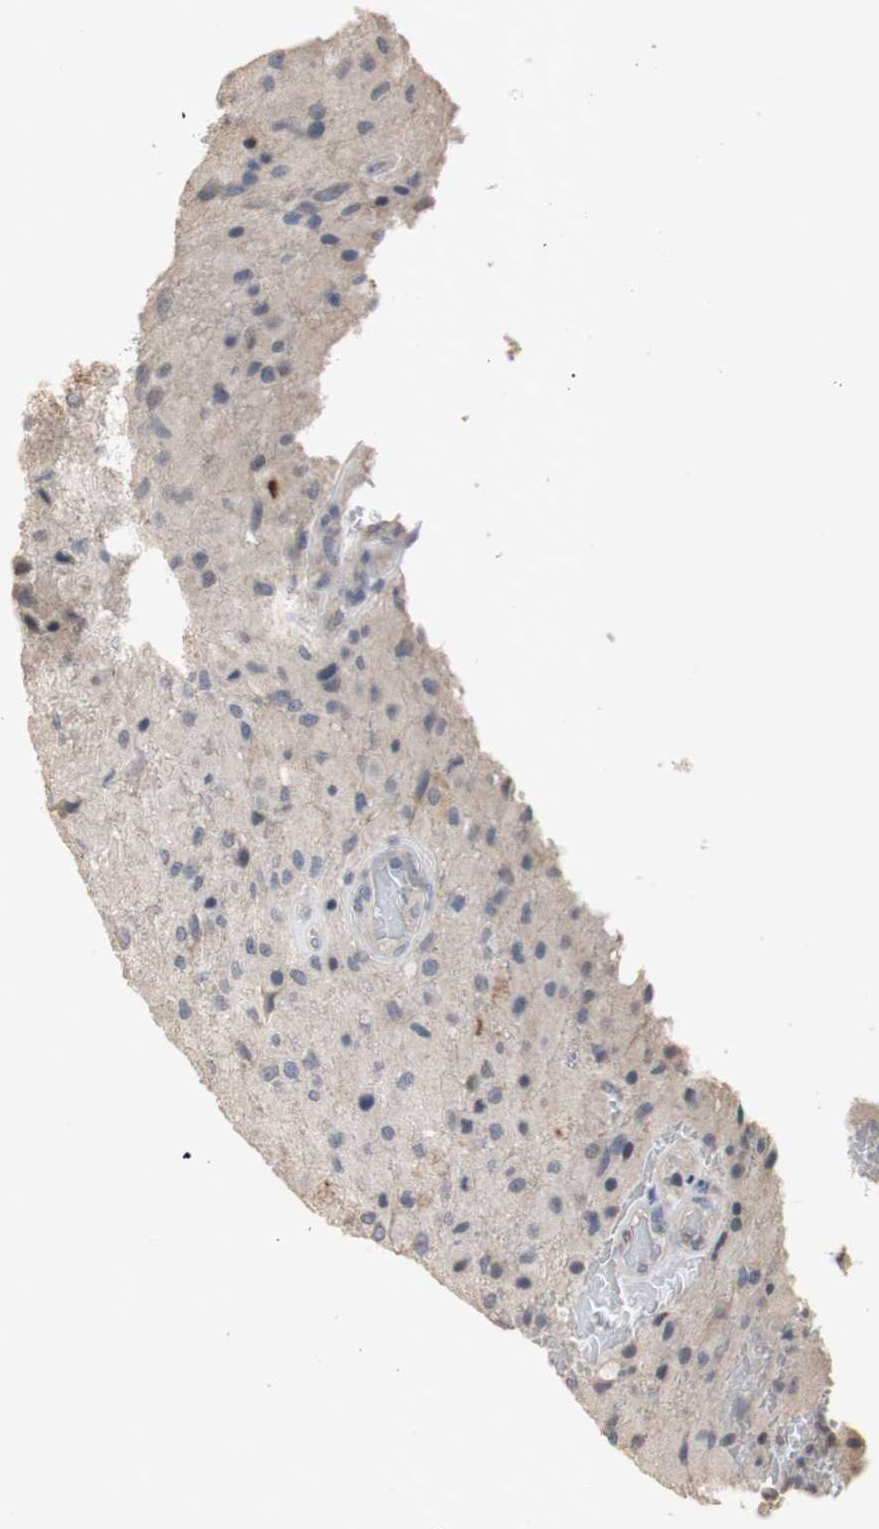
{"staining": {"intensity": "negative", "quantity": "none", "location": "none"}, "tissue": "glioma", "cell_type": "Tumor cells", "image_type": "cancer", "snomed": [{"axis": "morphology", "description": "Normal tissue, NOS"}, {"axis": "morphology", "description": "Glioma, malignant, High grade"}, {"axis": "topography", "description": "Cerebral cortex"}], "caption": "Tumor cells are negative for protein expression in human high-grade glioma (malignant).", "gene": "FOSB", "patient": {"sex": "male", "age": 77}}